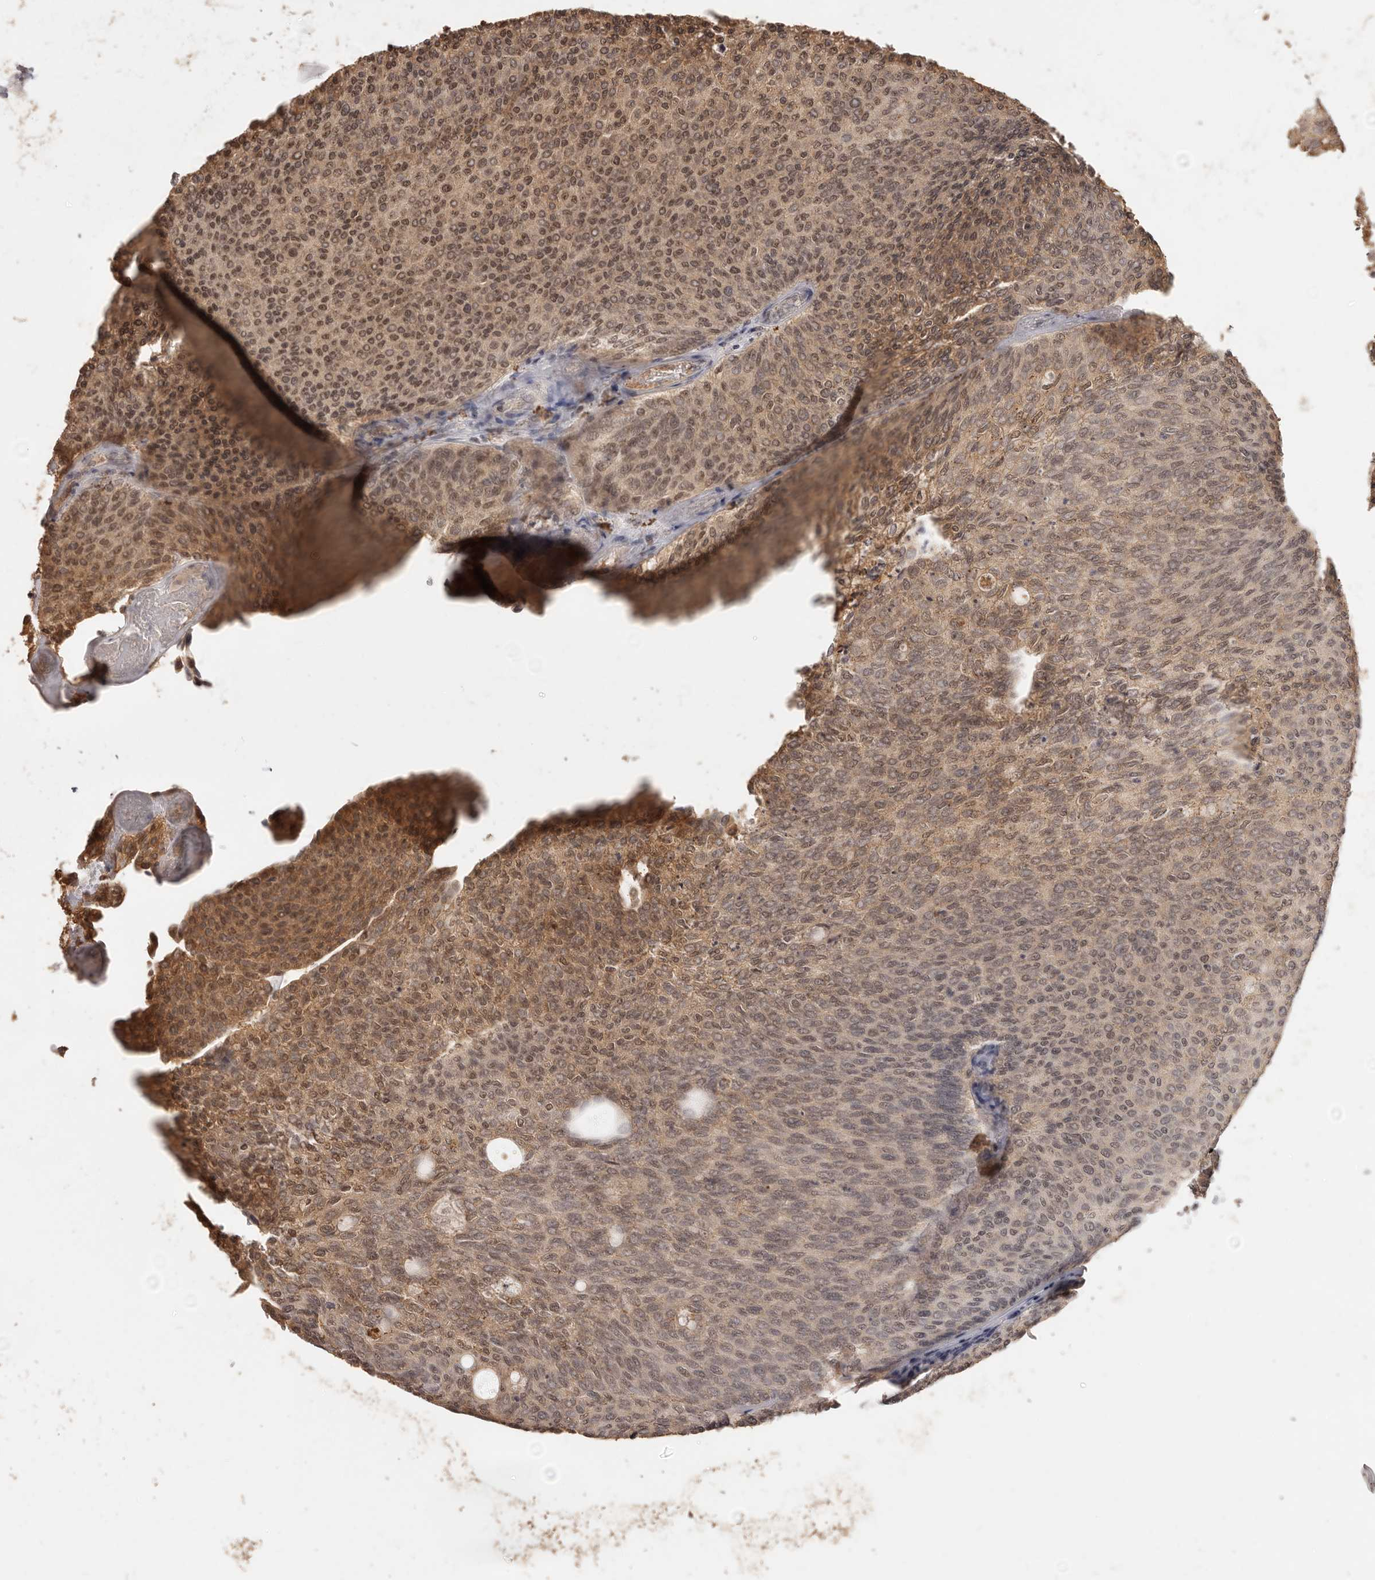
{"staining": {"intensity": "moderate", "quantity": ">75%", "location": "cytoplasmic/membranous,nuclear"}, "tissue": "urothelial cancer", "cell_type": "Tumor cells", "image_type": "cancer", "snomed": [{"axis": "morphology", "description": "Urothelial carcinoma, Low grade"}, {"axis": "topography", "description": "Urinary bladder"}], "caption": "Brown immunohistochemical staining in human urothelial cancer exhibits moderate cytoplasmic/membranous and nuclear staining in about >75% of tumor cells.", "gene": "TSPAN13", "patient": {"sex": "female", "age": 79}}